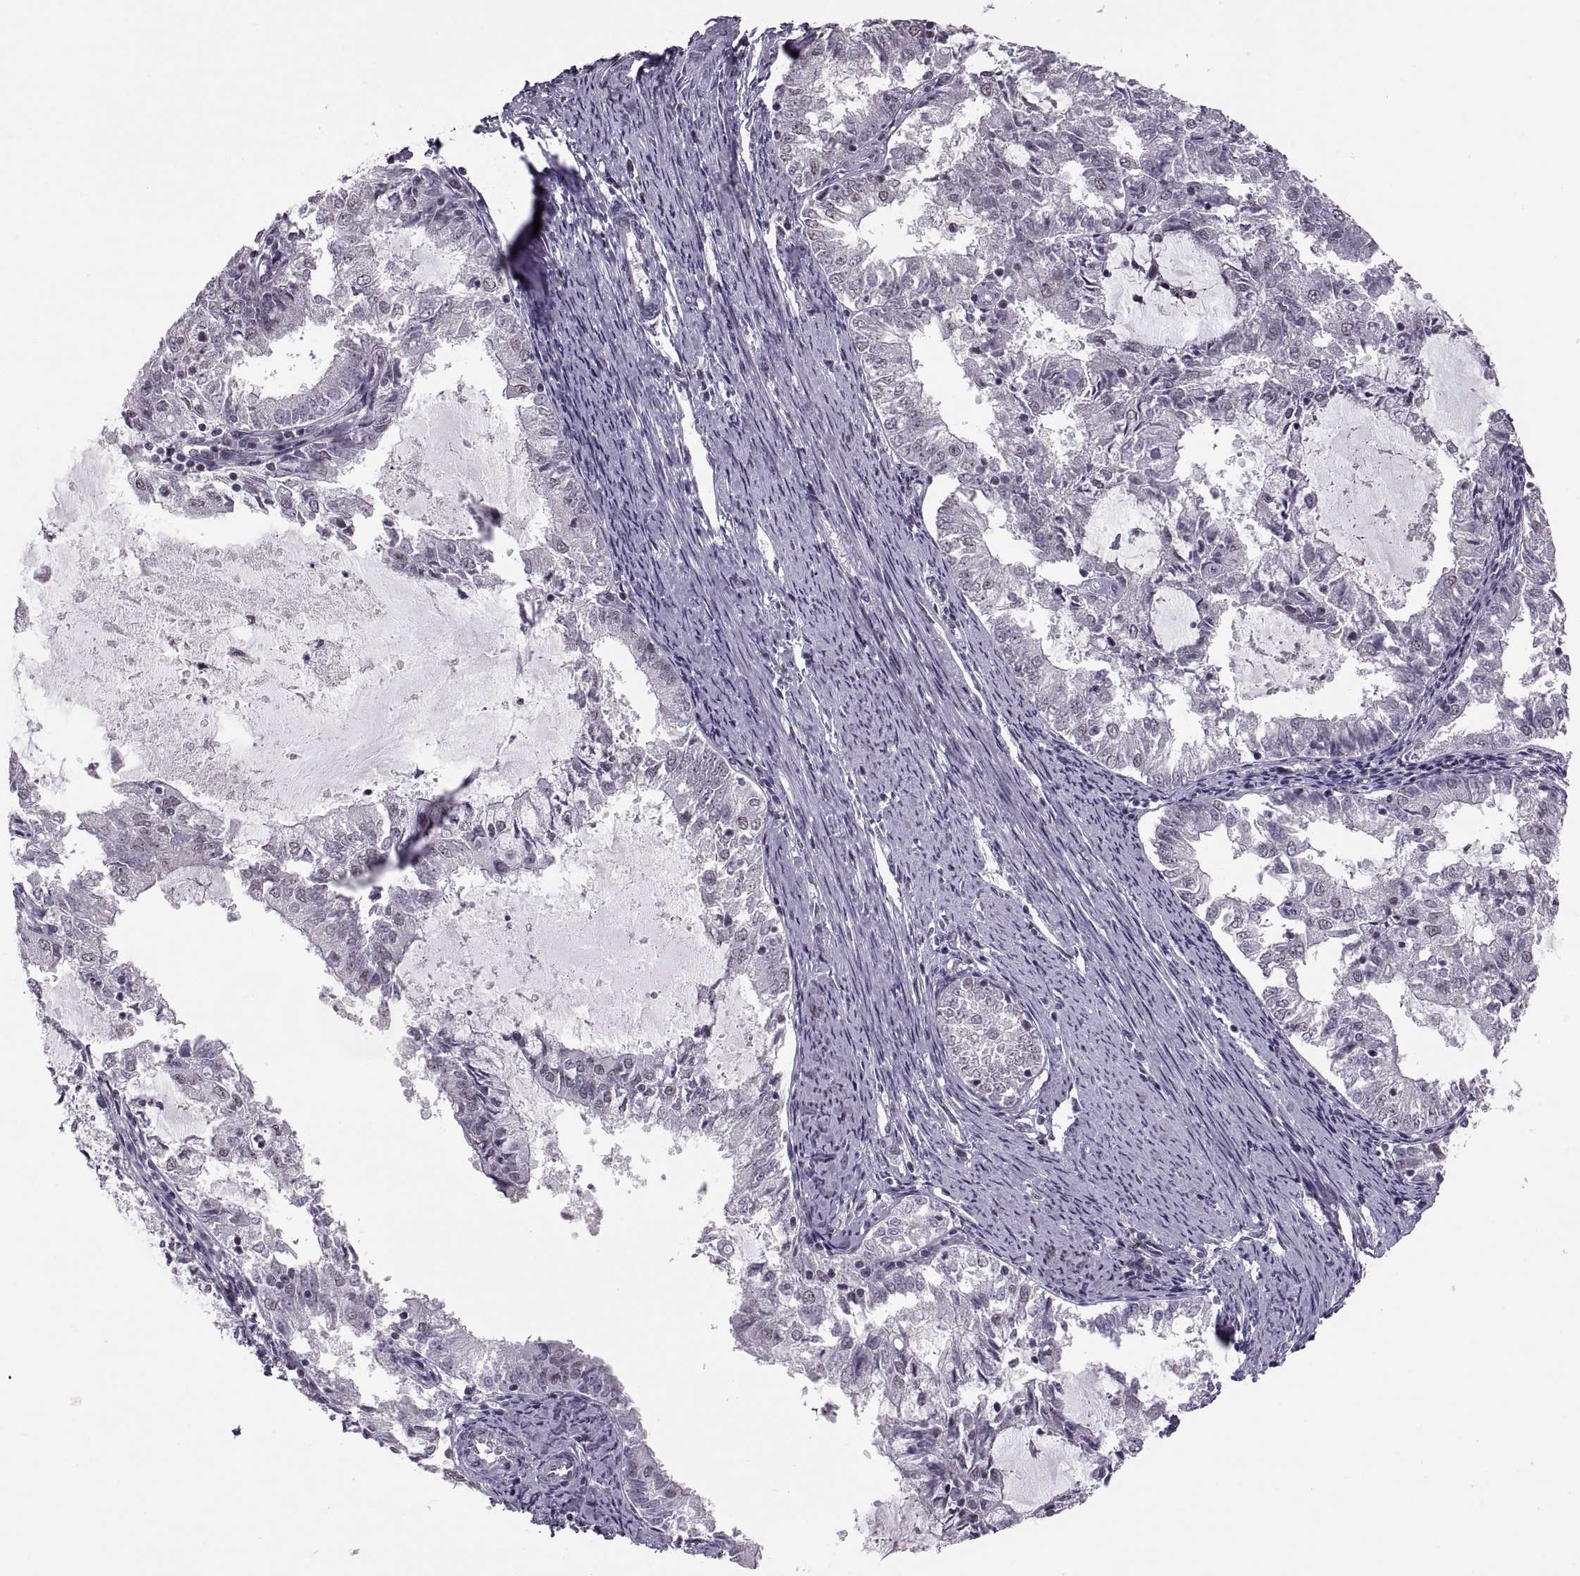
{"staining": {"intensity": "negative", "quantity": "none", "location": "none"}, "tissue": "endometrial cancer", "cell_type": "Tumor cells", "image_type": "cancer", "snomed": [{"axis": "morphology", "description": "Adenocarcinoma, NOS"}, {"axis": "topography", "description": "Endometrium"}], "caption": "IHC of human endometrial cancer (adenocarcinoma) shows no expression in tumor cells.", "gene": "OTP", "patient": {"sex": "female", "age": 57}}